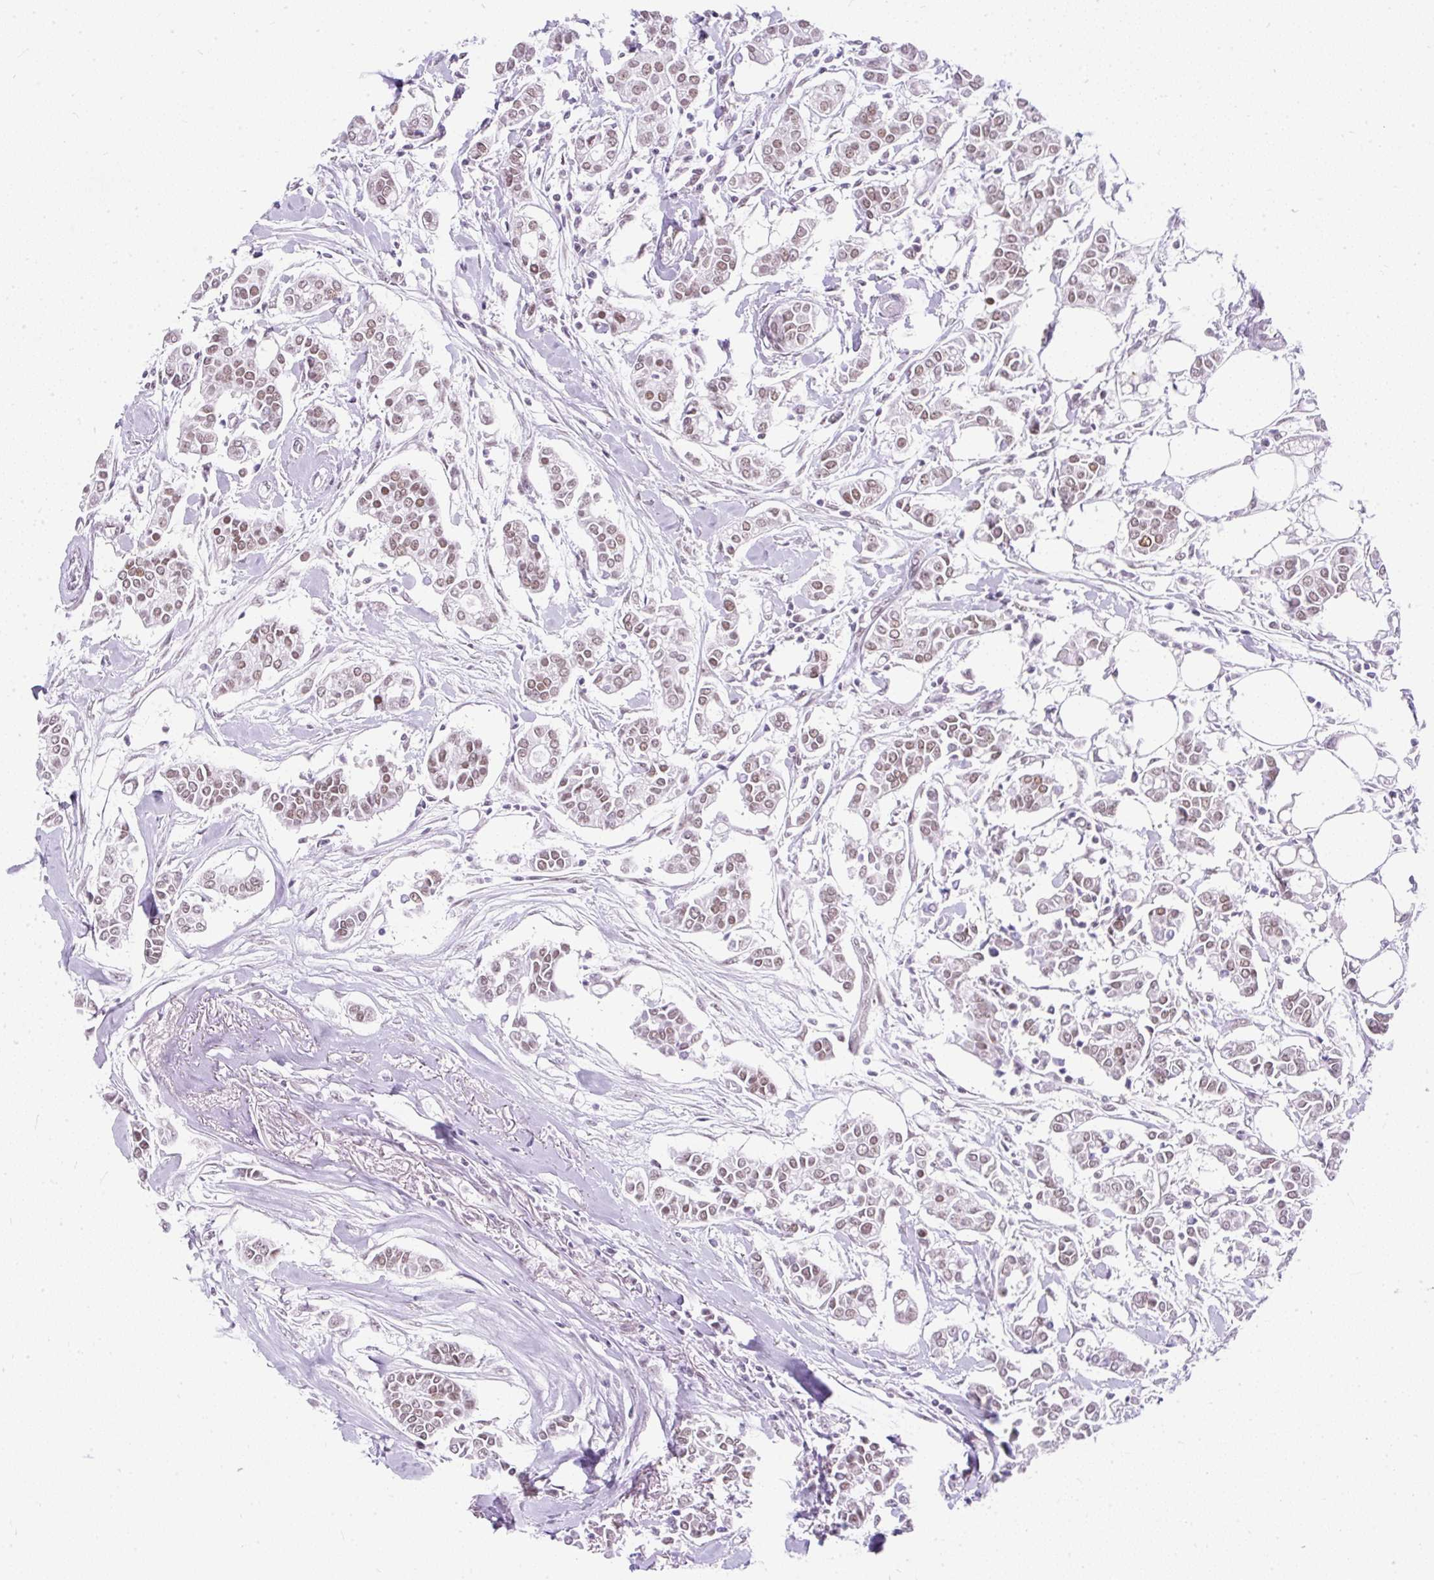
{"staining": {"intensity": "weak", "quantity": ">75%", "location": "nuclear"}, "tissue": "breast cancer", "cell_type": "Tumor cells", "image_type": "cancer", "snomed": [{"axis": "morphology", "description": "Duct carcinoma"}, {"axis": "topography", "description": "Breast"}], "caption": "IHC of breast cancer exhibits low levels of weak nuclear expression in approximately >75% of tumor cells.", "gene": "PLCXD2", "patient": {"sex": "female", "age": 84}}